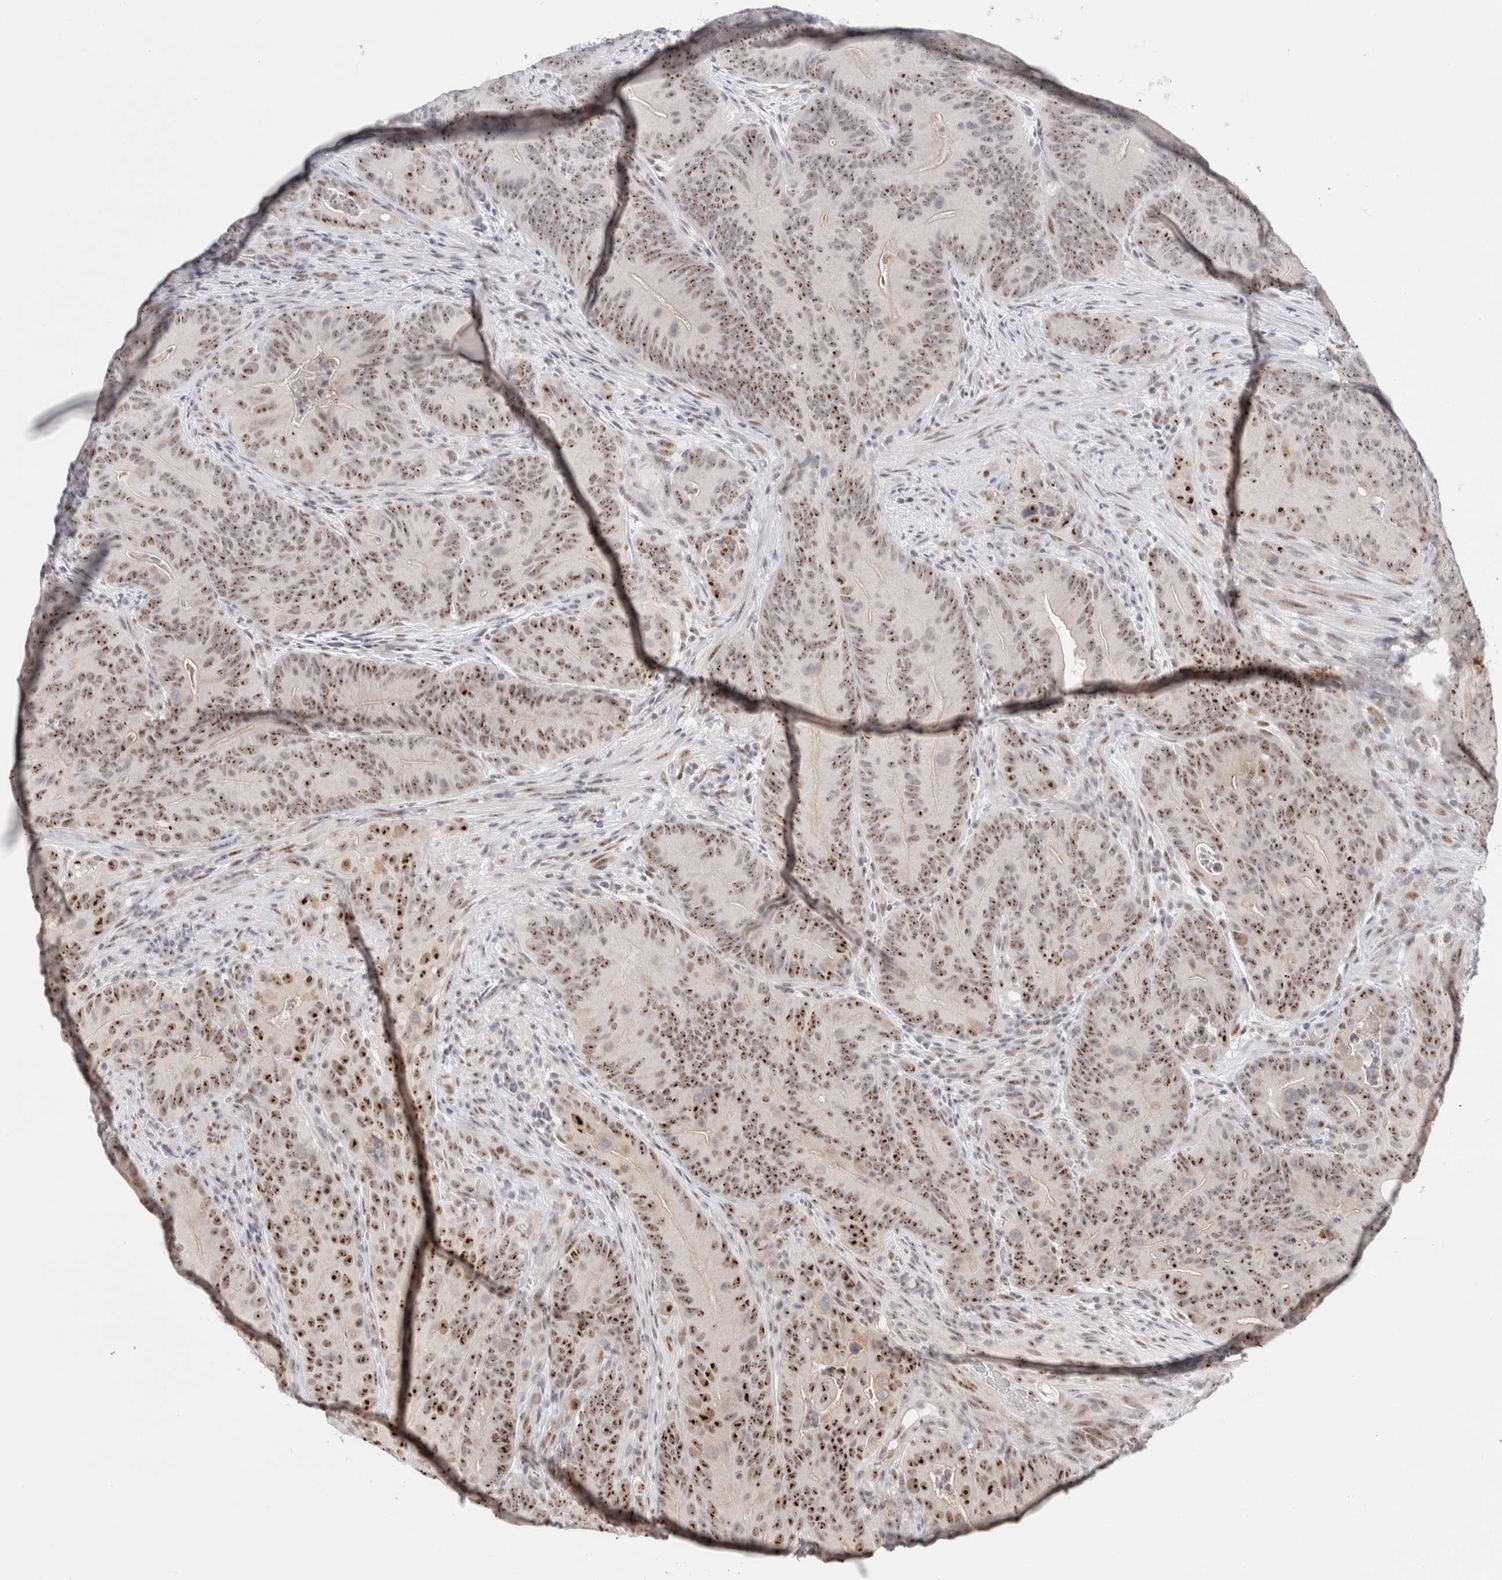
{"staining": {"intensity": "strong", "quantity": ">75%", "location": "nuclear"}, "tissue": "colorectal cancer", "cell_type": "Tumor cells", "image_type": "cancer", "snomed": [{"axis": "morphology", "description": "Normal tissue, NOS"}, {"axis": "topography", "description": "Colon"}], "caption": "The histopathology image reveals staining of colorectal cancer, revealing strong nuclear protein expression (brown color) within tumor cells.", "gene": "SENP6", "patient": {"sex": "female", "age": 82}}